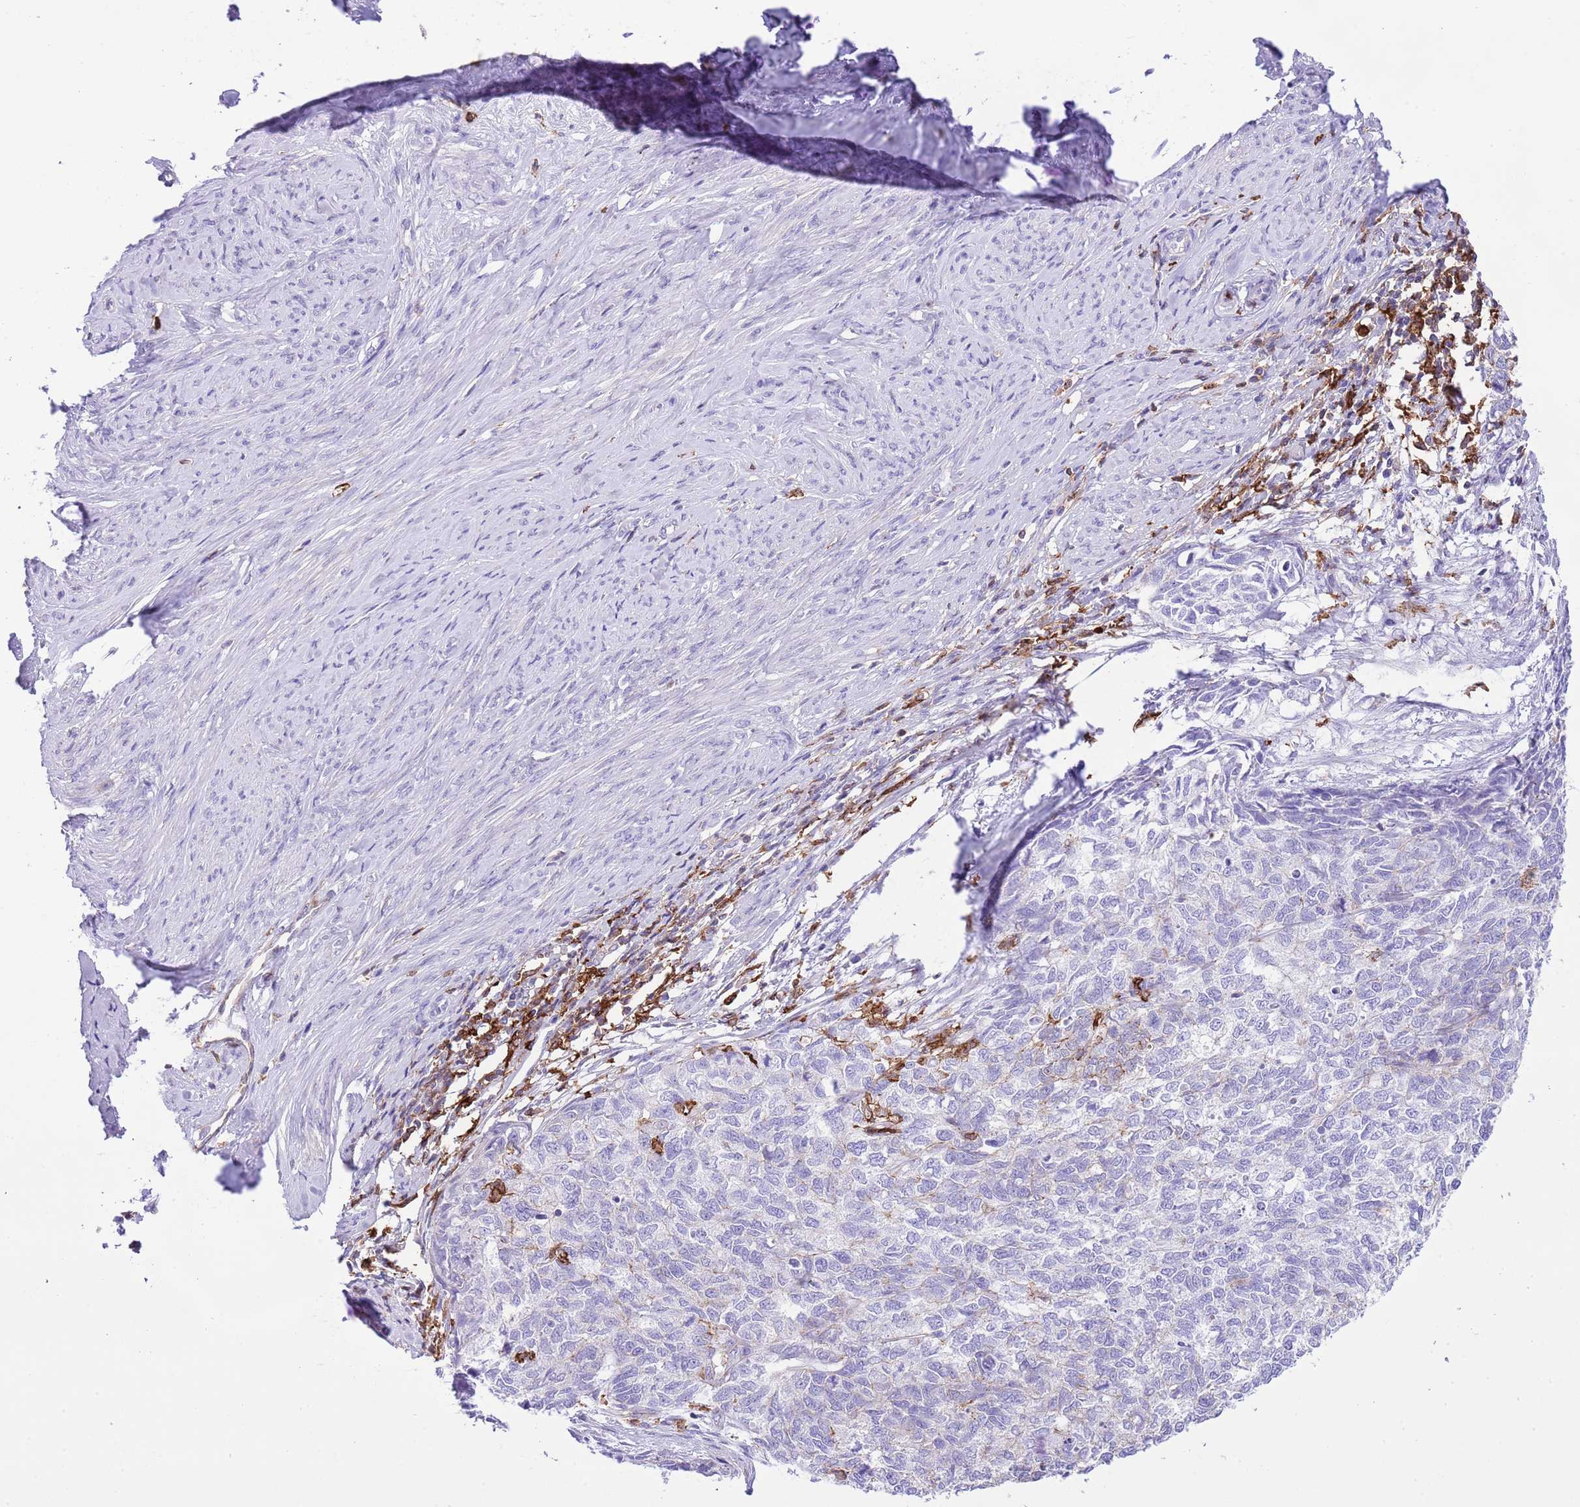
{"staining": {"intensity": "negative", "quantity": "none", "location": "none"}, "tissue": "cervical cancer", "cell_type": "Tumor cells", "image_type": "cancer", "snomed": [{"axis": "morphology", "description": "Squamous cell carcinoma, NOS"}, {"axis": "topography", "description": "Cervix"}], "caption": "Tumor cells show no significant positivity in cervical cancer (squamous cell carcinoma). (DAB immunohistochemistry (IHC), high magnification).", "gene": "EFHD2", "patient": {"sex": "female", "age": 63}}